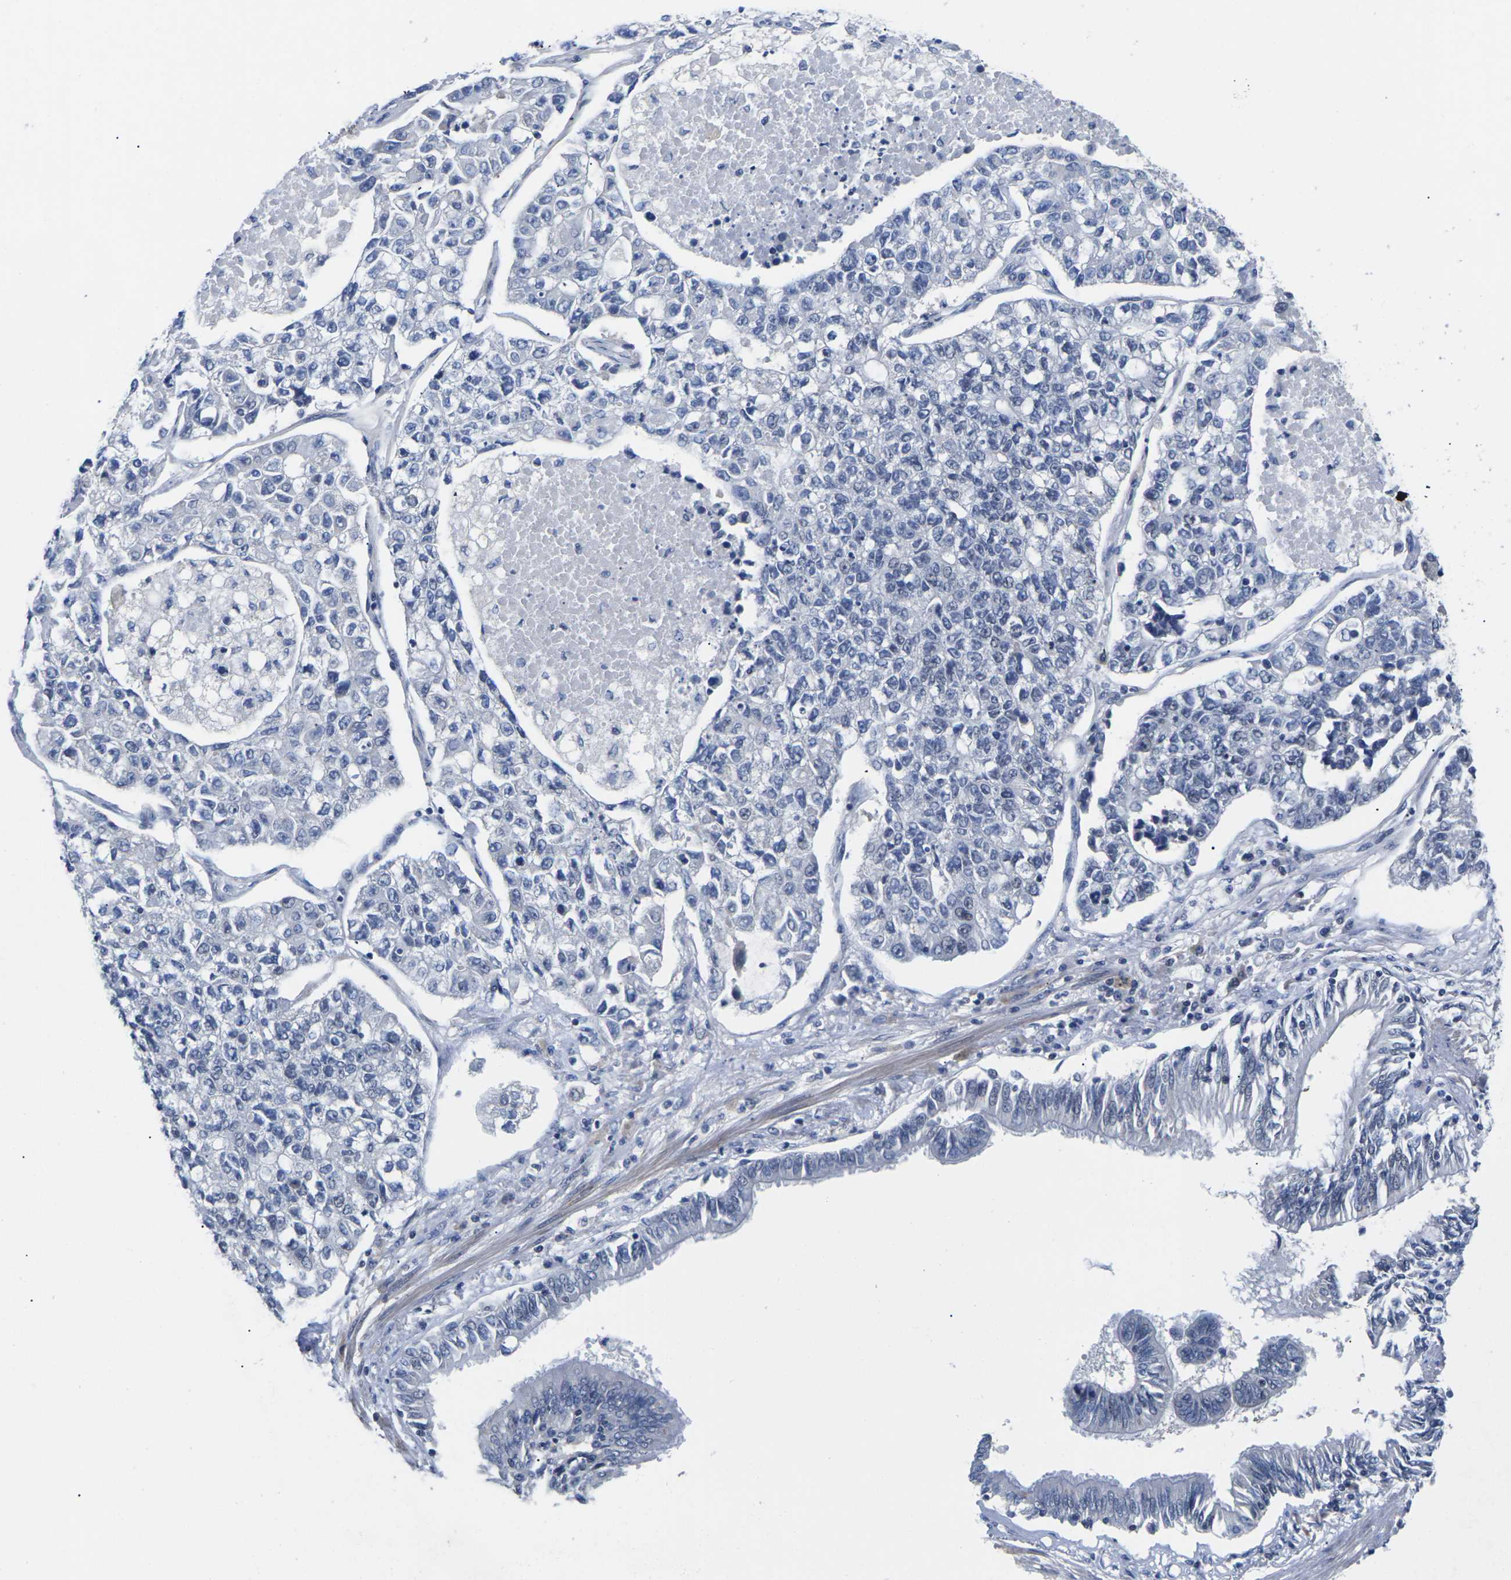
{"staining": {"intensity": "negative", "quantity": "none", "location": "none"}, "tissue": "lung cancer", "cell_type": "Tumor cells", "image_type": "cancer", "snomed": [{"axis": "morphology", "description": "Adenocarcinoma, NOS"}, {"axis": "topography", "description": "Lung"}], "caption": "Micrograph shows no protein staining in tumor cells of lung cancer (adenocarcinoma) tissue.", "gene": "ST6GAL2", "patient": {"sex": "male", "age": 49}}